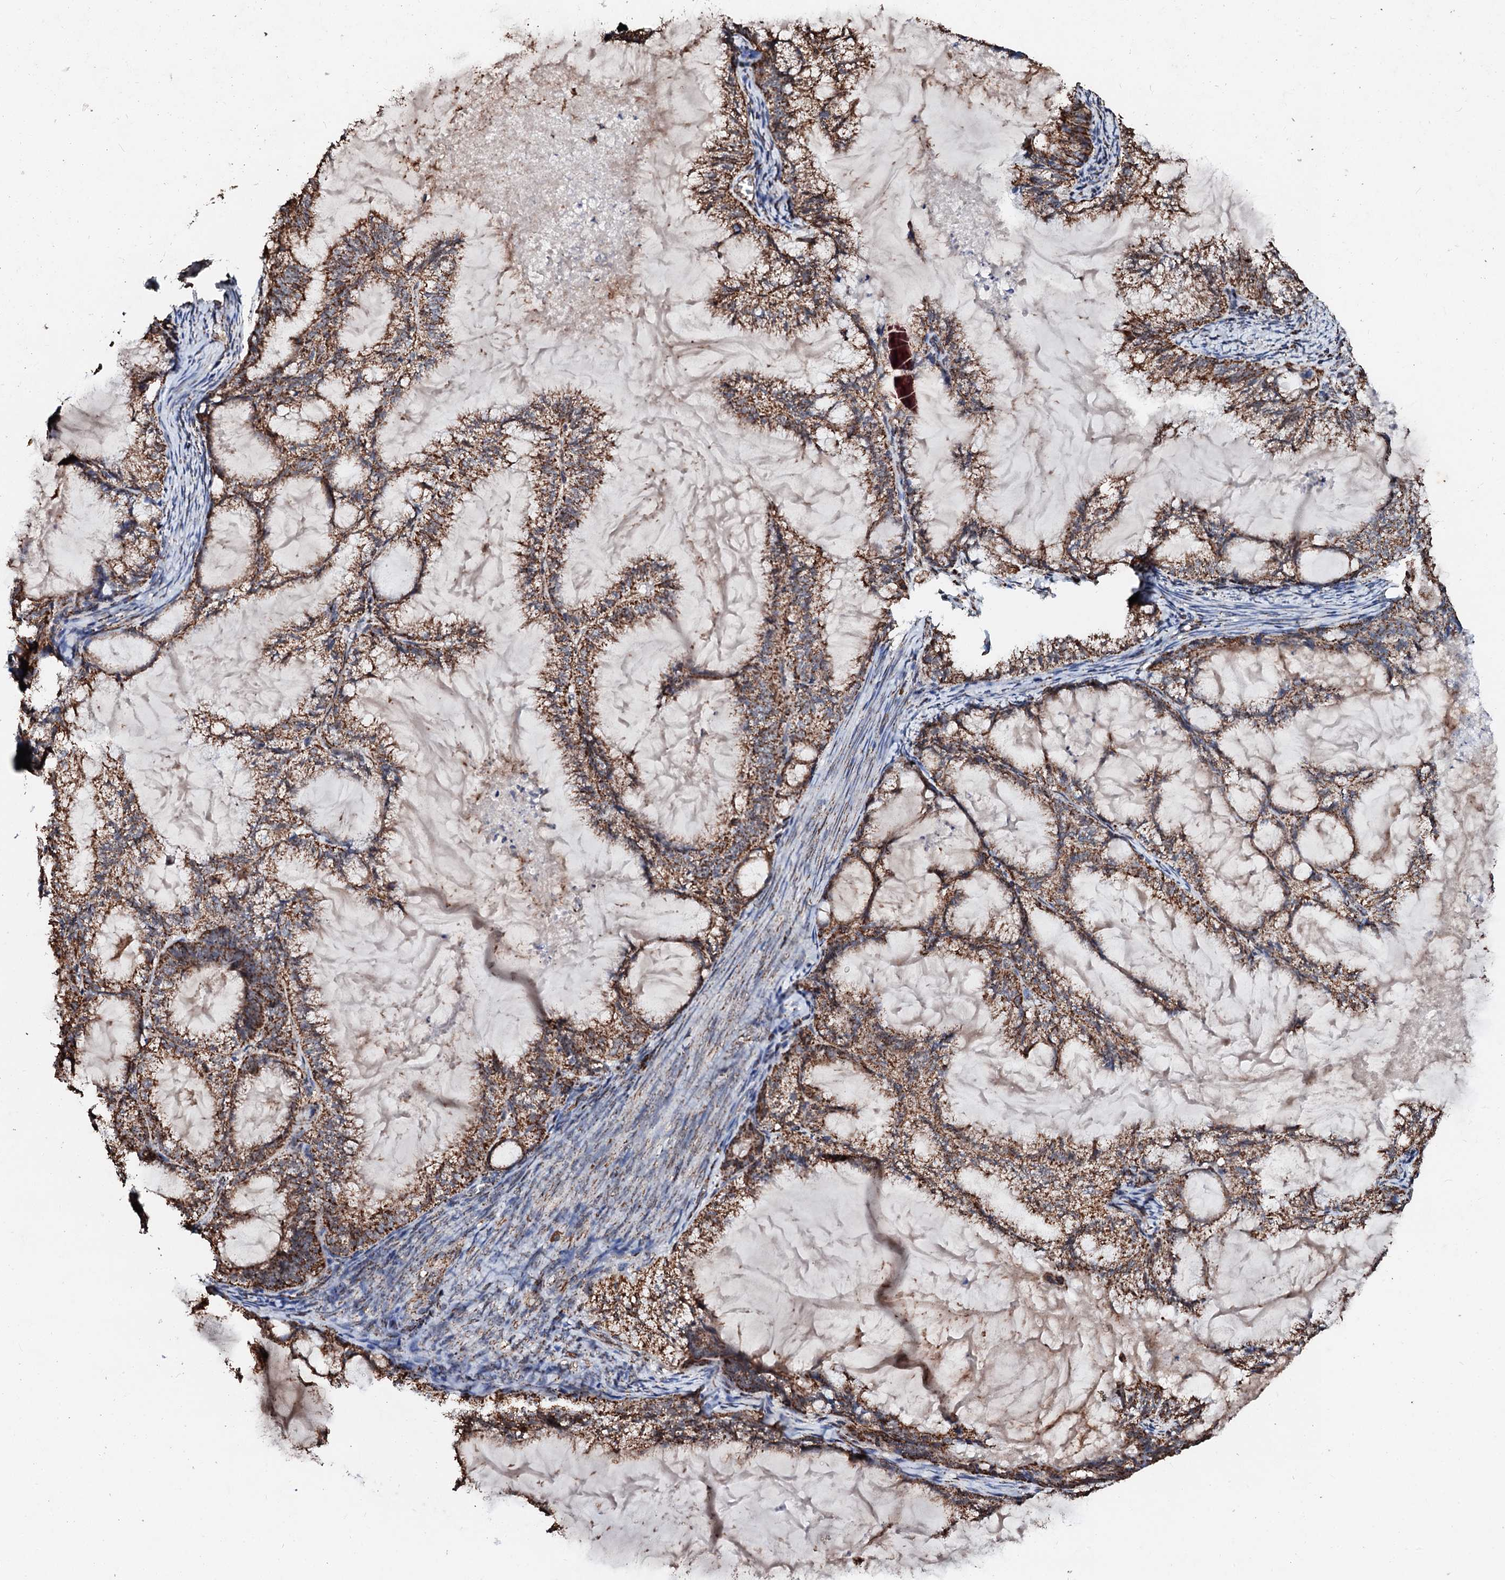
{"staining": {"intensity": "moderate", "quantity": ">75%", "location": "cytoplasmic/membranous"}, "tissue": "endometrial cancer", "cell_type": "Tumor cells", "image_type": "cancer", "snomed": [{"axis": "morphology", "description": "Adenocarcinoma, NOS"}, {"axis": "topography", "description": "Endometrium"}], "caption": "Human endometrial cancer (adenocarcinoma) stained with a brown dye reveals moderate cytoplasmic/membranous positive staining in approximately >75% of tumor cells.", "gene": "SECISBP2L", "patient": {"sex": "female", "age": 86}}